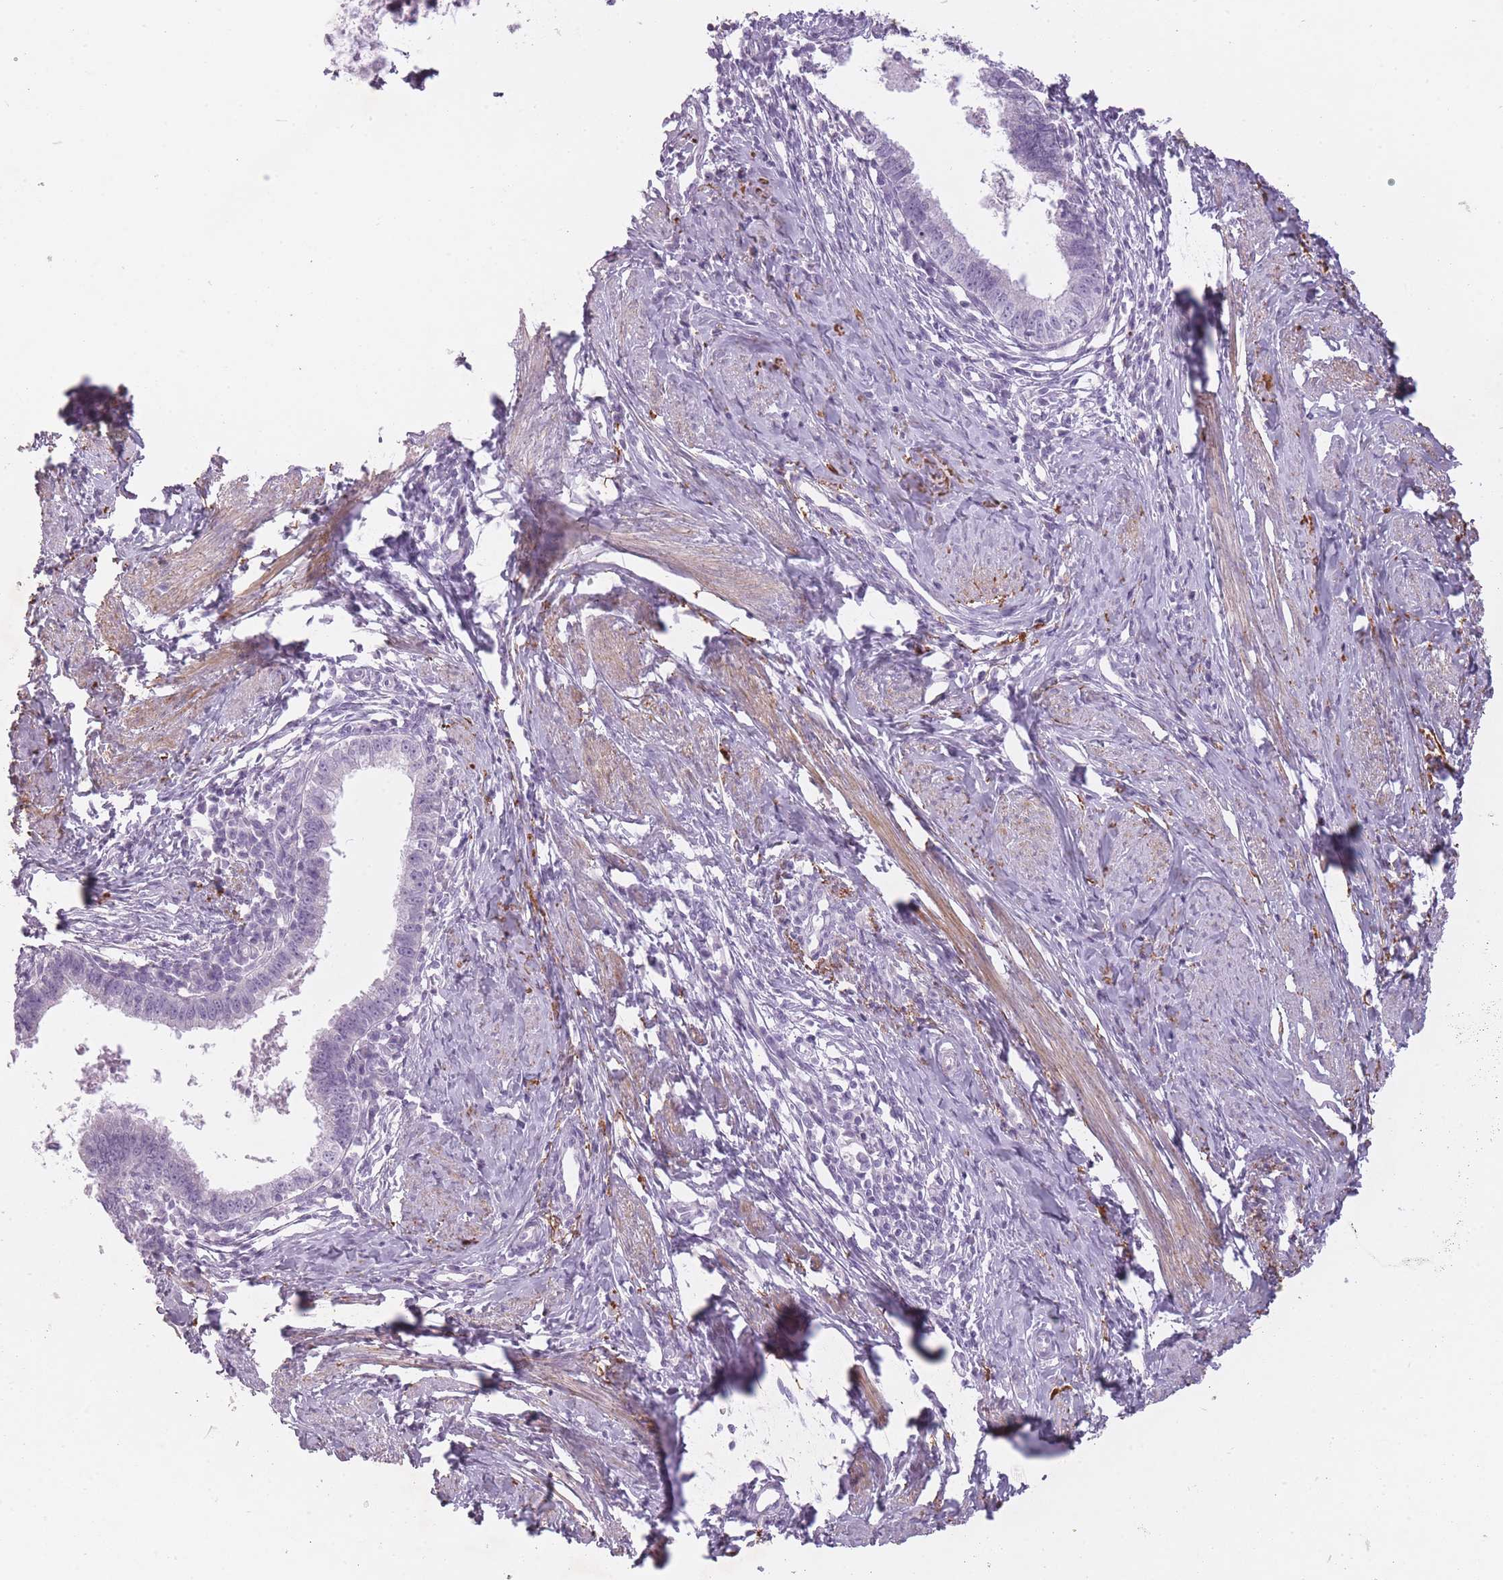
{"staining": {"intensity": "negative", "quantity": "none", "location": "none"}, "tissue": "cervical cancer", "cell_type": "Tumor cells", "image_type": "cancer", "snomed": [{"axis": "morphology", "description": "Adenocarcinoma, NOS"}, {"axis": "topography", "description": "Cervix"}], "caption": "This histopathology image is of cervical cancer stained with immunohistochemistry to label a protein in brown with the nuclei are counter-stained blue. There is no staining in tumor cells. (DAB immunohistochemistry visualized using brightfield microscopy, high magnification).", "gene": "RFX4", "patient": {"sex": "female", "age": 36}}